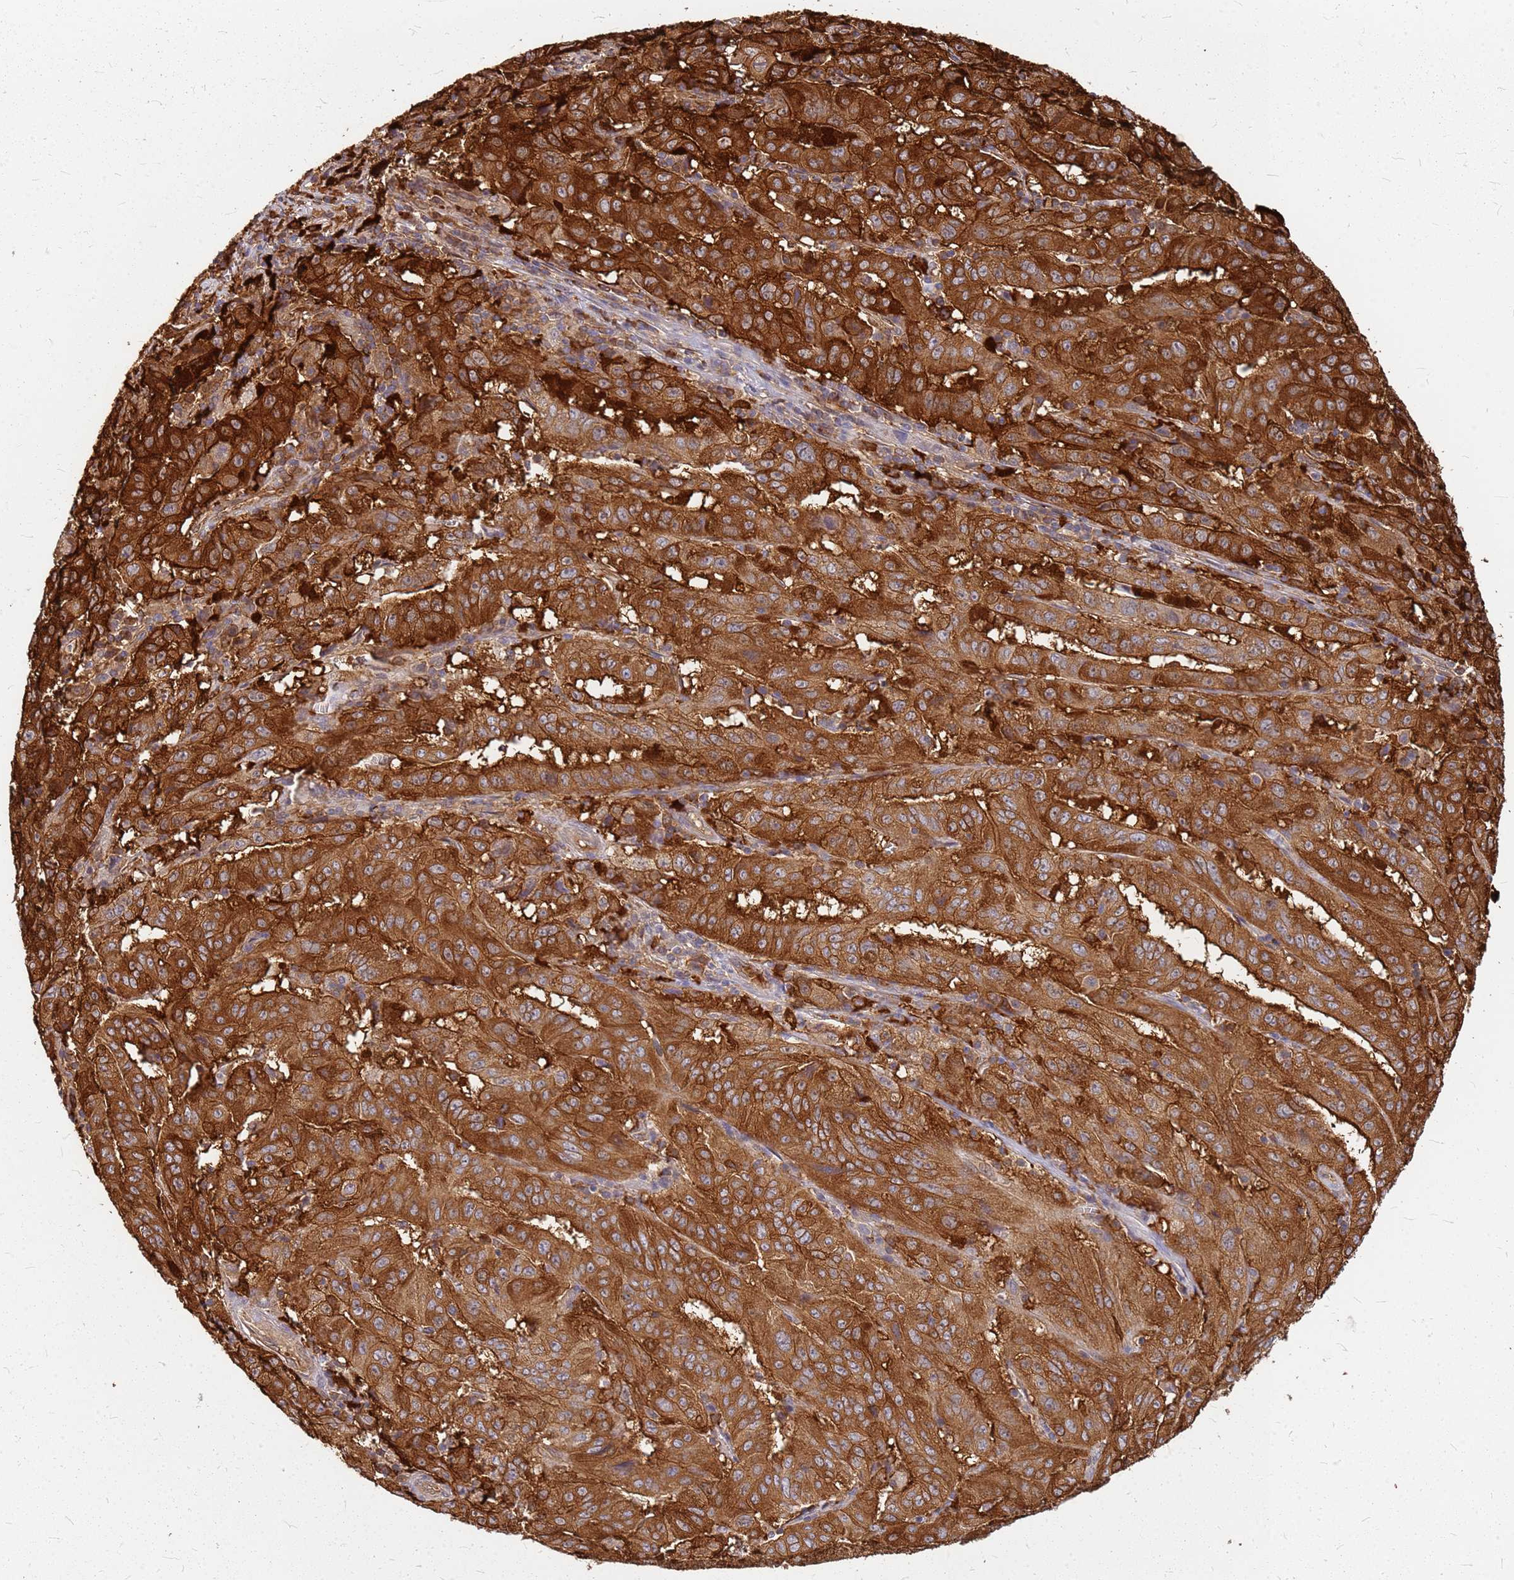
{"staining": {"intensity": "strong", "quantity": ">75%", "location": "cytoplasmic/membranous"}, "tissue": "pancreatic cancer", "cell_type": "Tumor cells", "image_type": "cancer", "snomed": [{"axis": "morphology", "description": "Adenocarcinoma, NOS"}, {"axis": "topography", "description": "Pancreas"}], "caption": "Brown immunohistochemical staining in human pancreatic cancer (adenocarcinoma) exhibits strong cytoplasmic/membranous expression in approximately >75% of tumor cells. (Brightfield microscopy of DAB IHC at high magnification).", "gene": "HDX", "patient": {"sex": "male", "age": 63}}